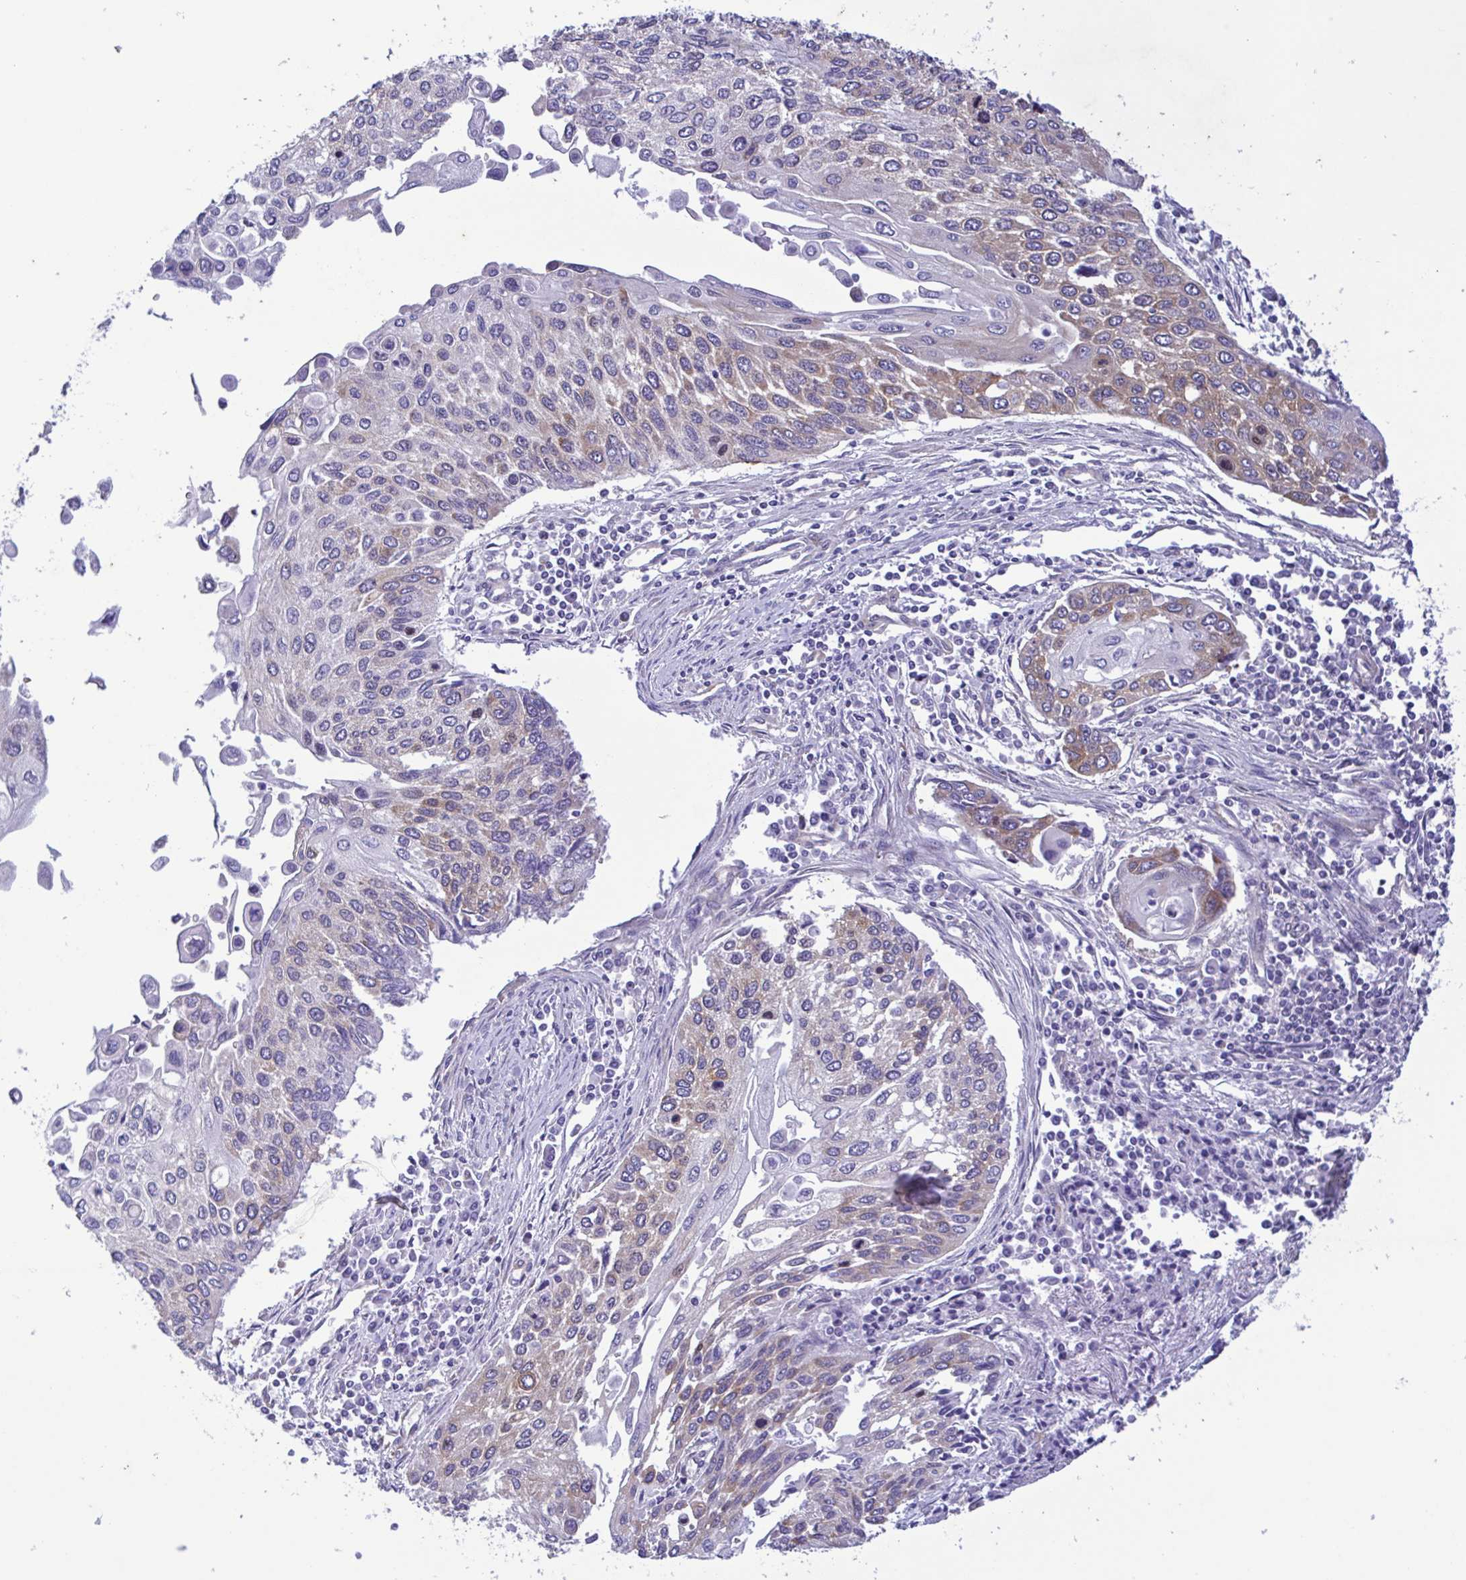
{"staining": {"intensity": "weak", "quantity": "<25%", "location": "cytoplasmic/membranous"}, "tissue": "lung cancer", "cell_type": "Tumor cells", "image_type": "cancer", "snomed": [{"axis": "morphology", "description": "Squamous cell carcinoma, NOS"}, {"axis": "morphology", "description": "Squamous cell carcinoma, metastatic, NOS"}, {"axis": "topography", "description": "Lung"}], "caption": "Immunohistochemistry of human lung cancer (metastatic squamous cell carcinoma) demonstrates no expression in tumor cells. Brightfield microscopy of immunohistochemistry (IHC) stained with DAB (3,3'-diaminobenzidine) (brown) and hematoxylin (blue), captured at high magnification.", "gene": "TNNI3", "patient": {"sex": "male", "age": 63}}